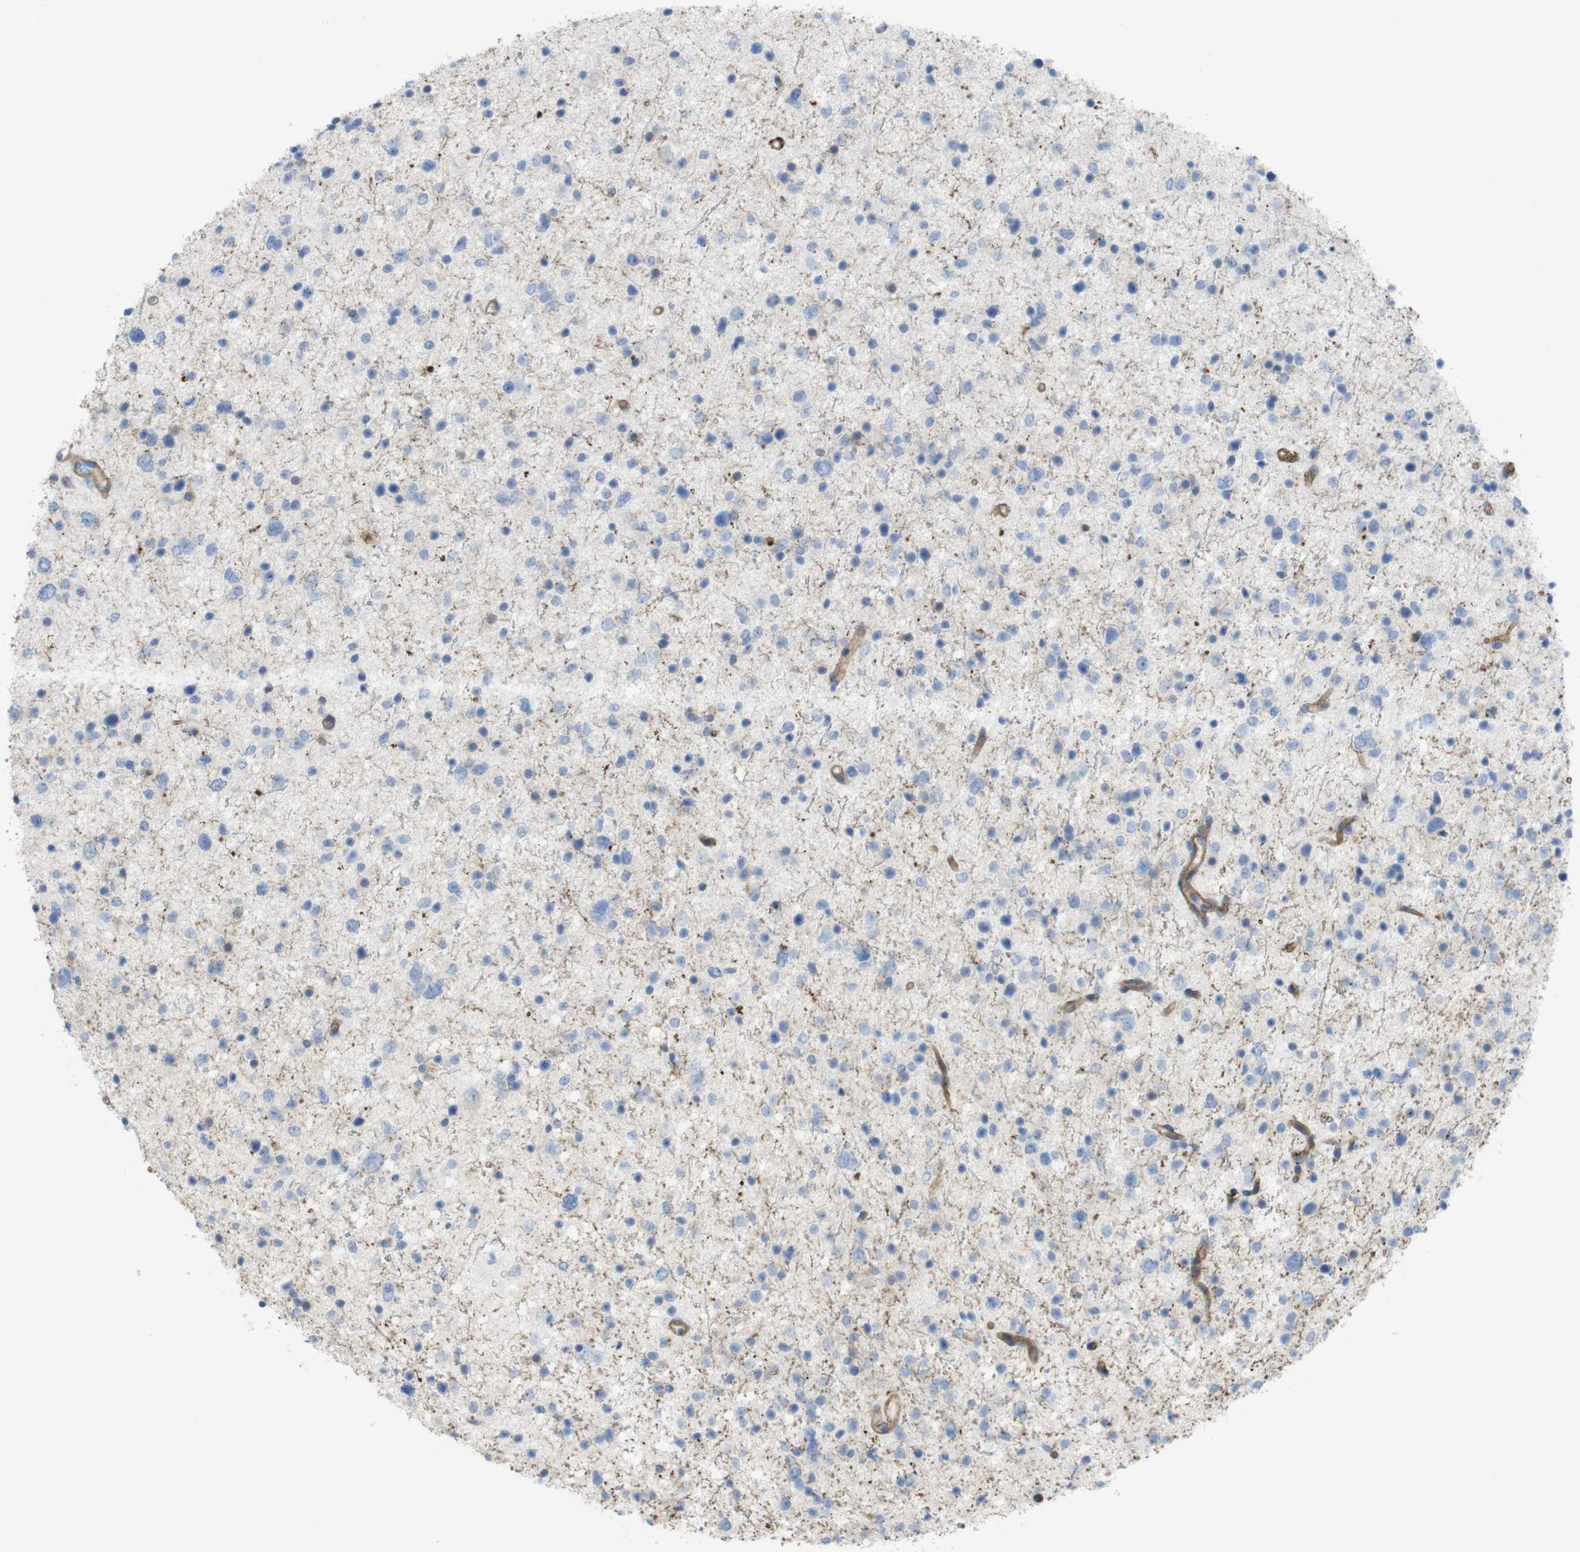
{"staining": {"intensity": "negative", "quantity": "none", "location": "none"}, "tissue": "glioma", "cell_type": "Tumor cells", "image_type": "cancer", "snomed": [{"axis": "morphology", "description": "Glioma, malignant, Low grade"}, {"axis": "topography", "description": "Brain"}], "caption": "High magnification brightfield microscopy of low-grade glioma (malignant) stained with DAB (brown) and counterstained with hematoxylin (blue): tumor cells show no significant positivity.", "gene": "PREX2", "patient": {"sex": "female", "age": 37}}